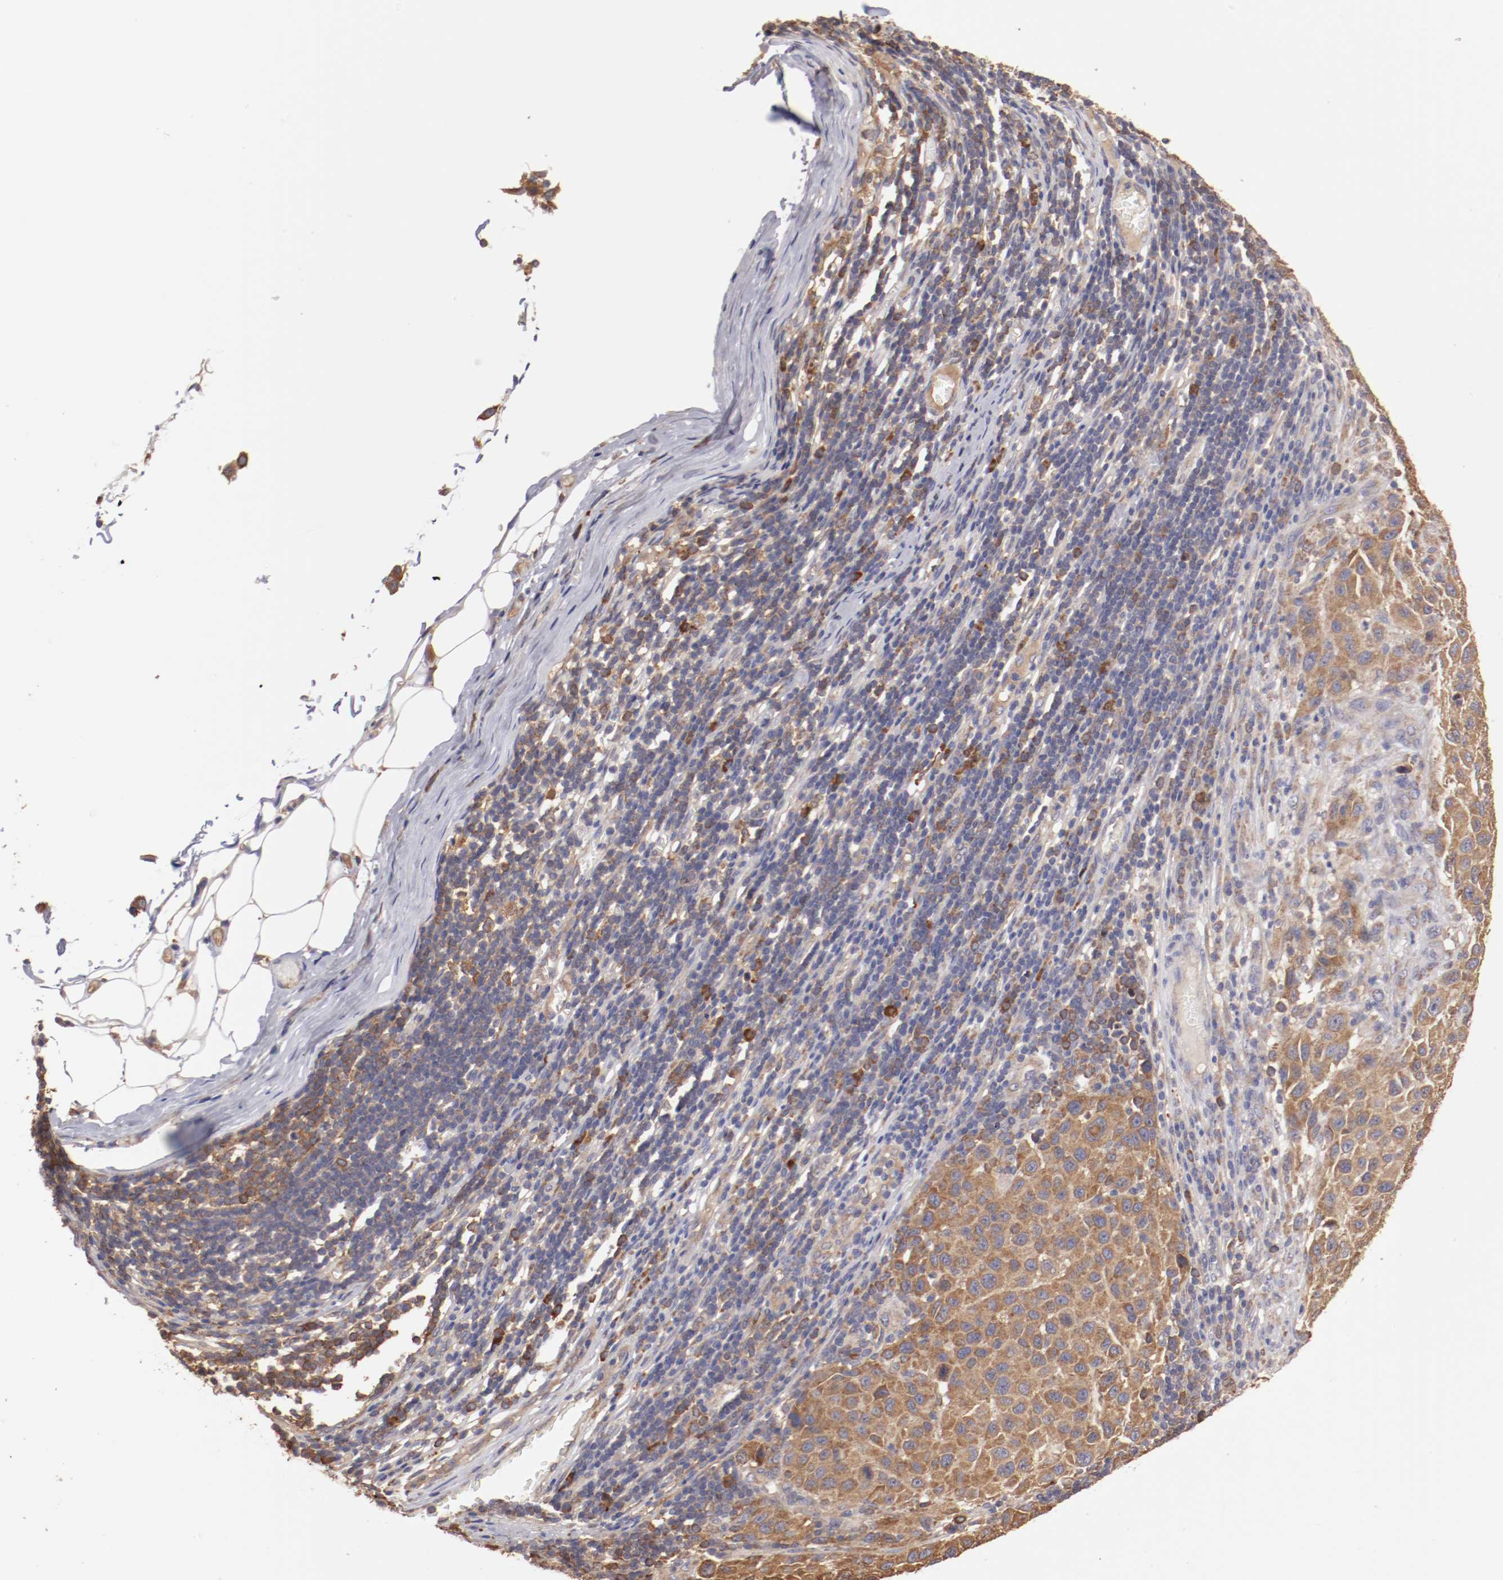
{"staining": {"intensity": "moderate", "quantity": ">75%", "location": "cytoplasmic/membranous"}, "tissue": "melanoma", "cell_type": "Tumor cells", "image_type": "cancer", "snomed": [{"axis": "morphology", "description": "Malignant melanoma, Metastatic site"}, {"axis": "topography", "description": "Lymph node"}], "caption": "Melanoma stained with IHC exhibits moderate cytoplasmic/membranous staining in about >75% of tumor cells.", "gene": "NFKBIE", "patient": {"sex": "male", "age": 61}}